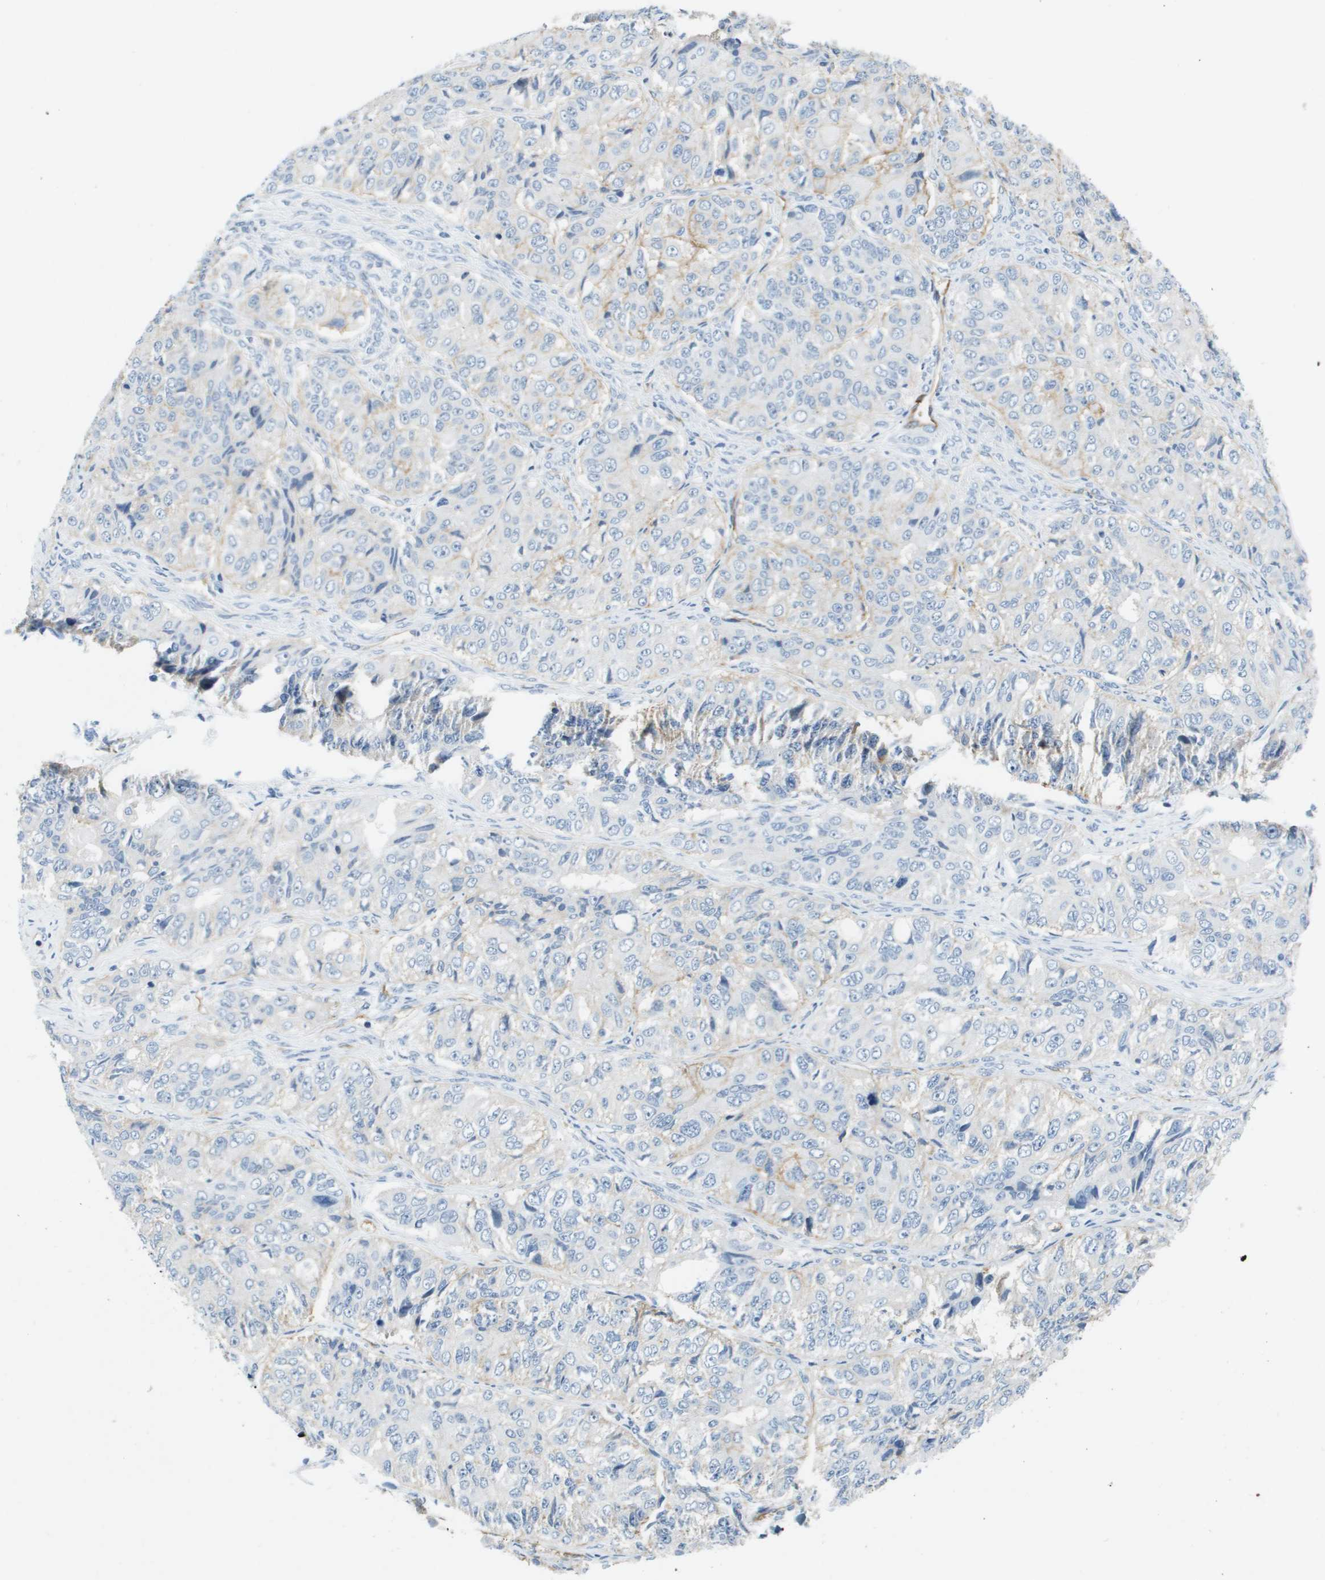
{"staining": {"intensity": "negative", "quantity": "none", "location": "none"}, "tissue": "ovarian cancer", "cell_type": "Tumor cells", "image_type": "cancer", "snomed": [{"axis": "morphology", "description": "Carcinoma, endometroid"}, {"axis": "topography", "description": "Ovary"}], "caption": "Protein analysis of ovarian endometroid carcinoma shows no significant staining in tumor cells.", "gene": "ITGA6", "patient": {"sex": "female", "age": 51}}